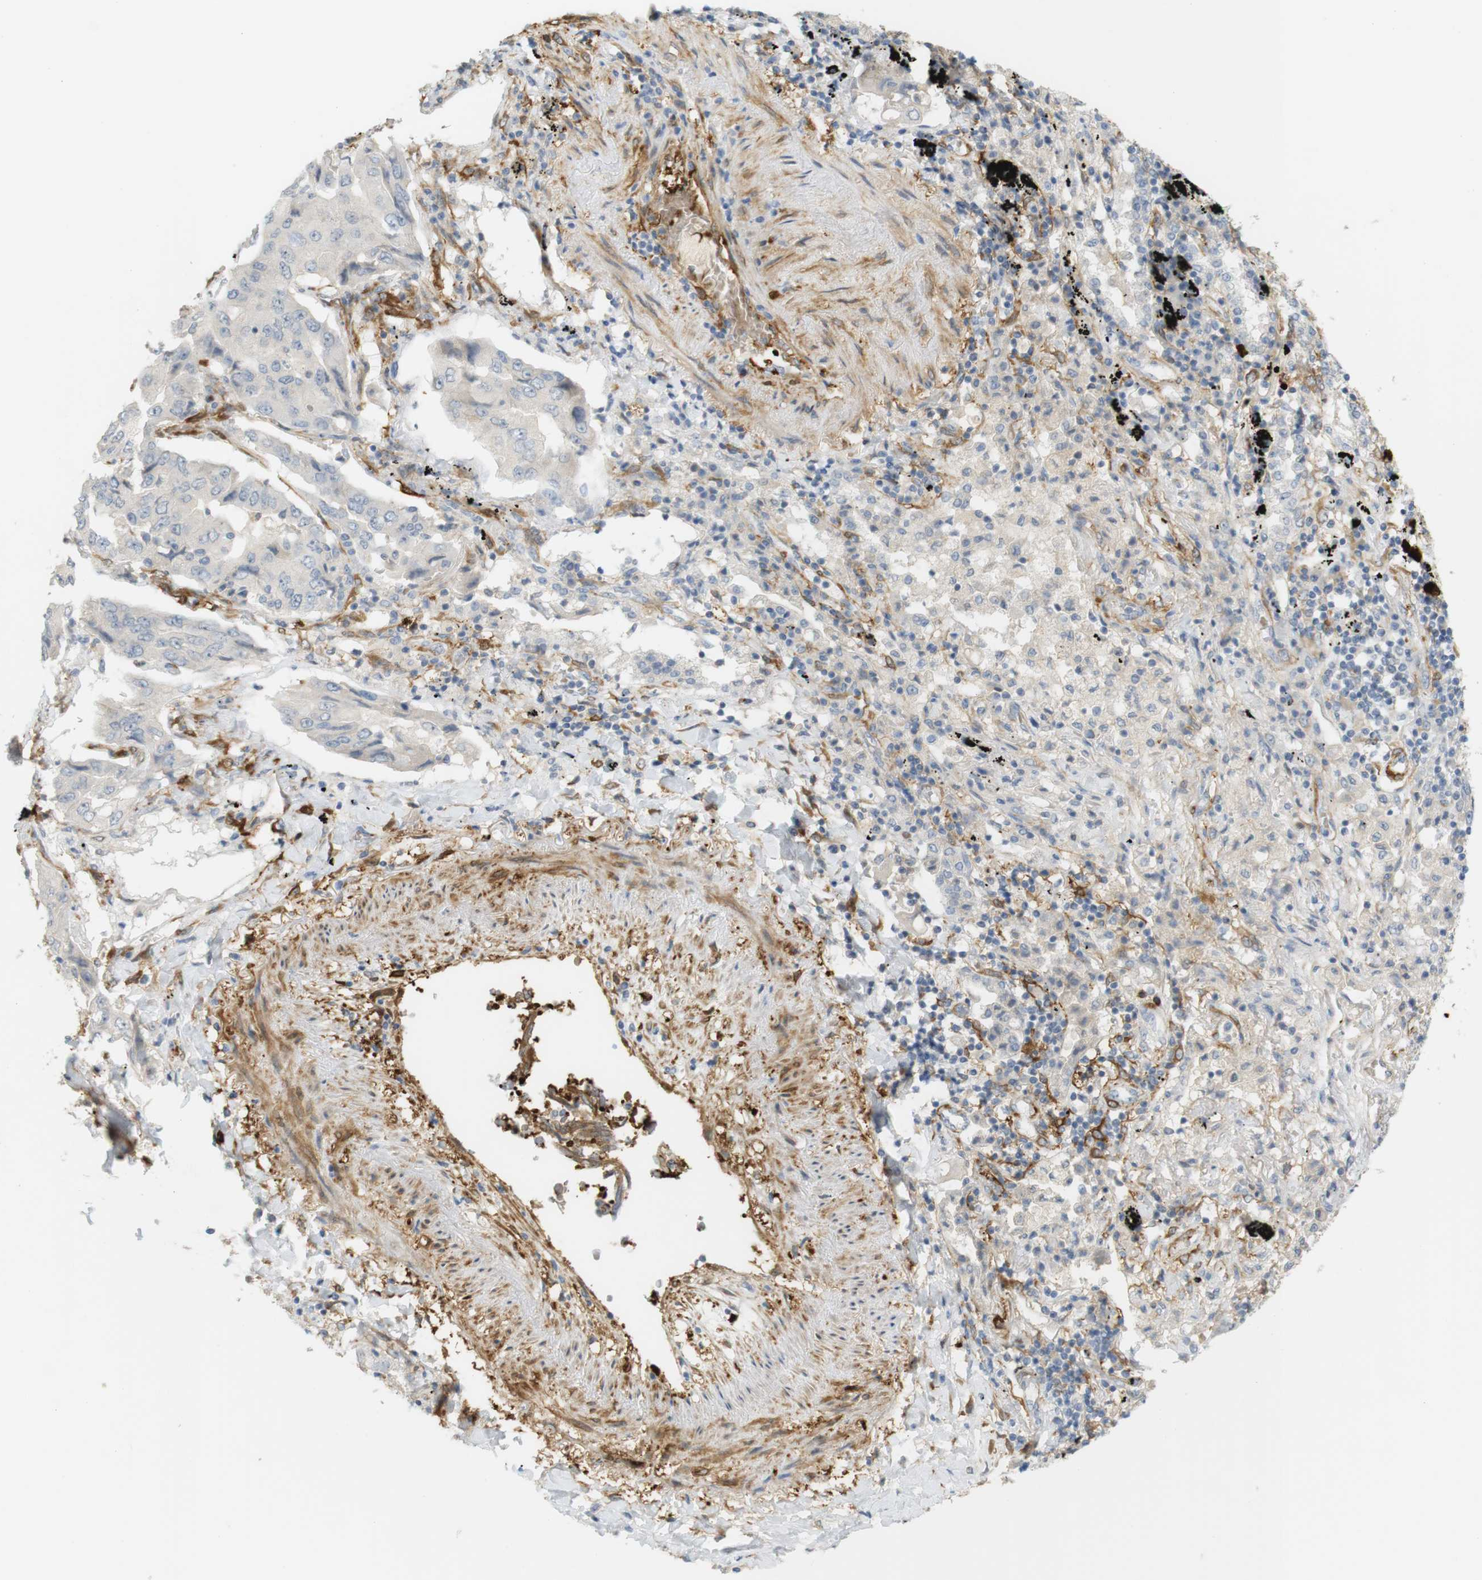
{"staining": {"intensity": "negative", "quantity": "none", "location": "none"}, "tissue": "lung cancer", "cell_type": "Tumor cells", "image_type": "cancer", "snomed": [{"axis": "morphology", "description": "Adenocarcinoma, NOS"}, {"axis": "topography", "description": "Lung"}], "caption": "This is a photomicrograph of IHC staining of lung cancer (adenocarcinoma), which shows no staining in tumor cells.", "gene": "PDE3A", "patient": {"sex": "female", "age": 65}}